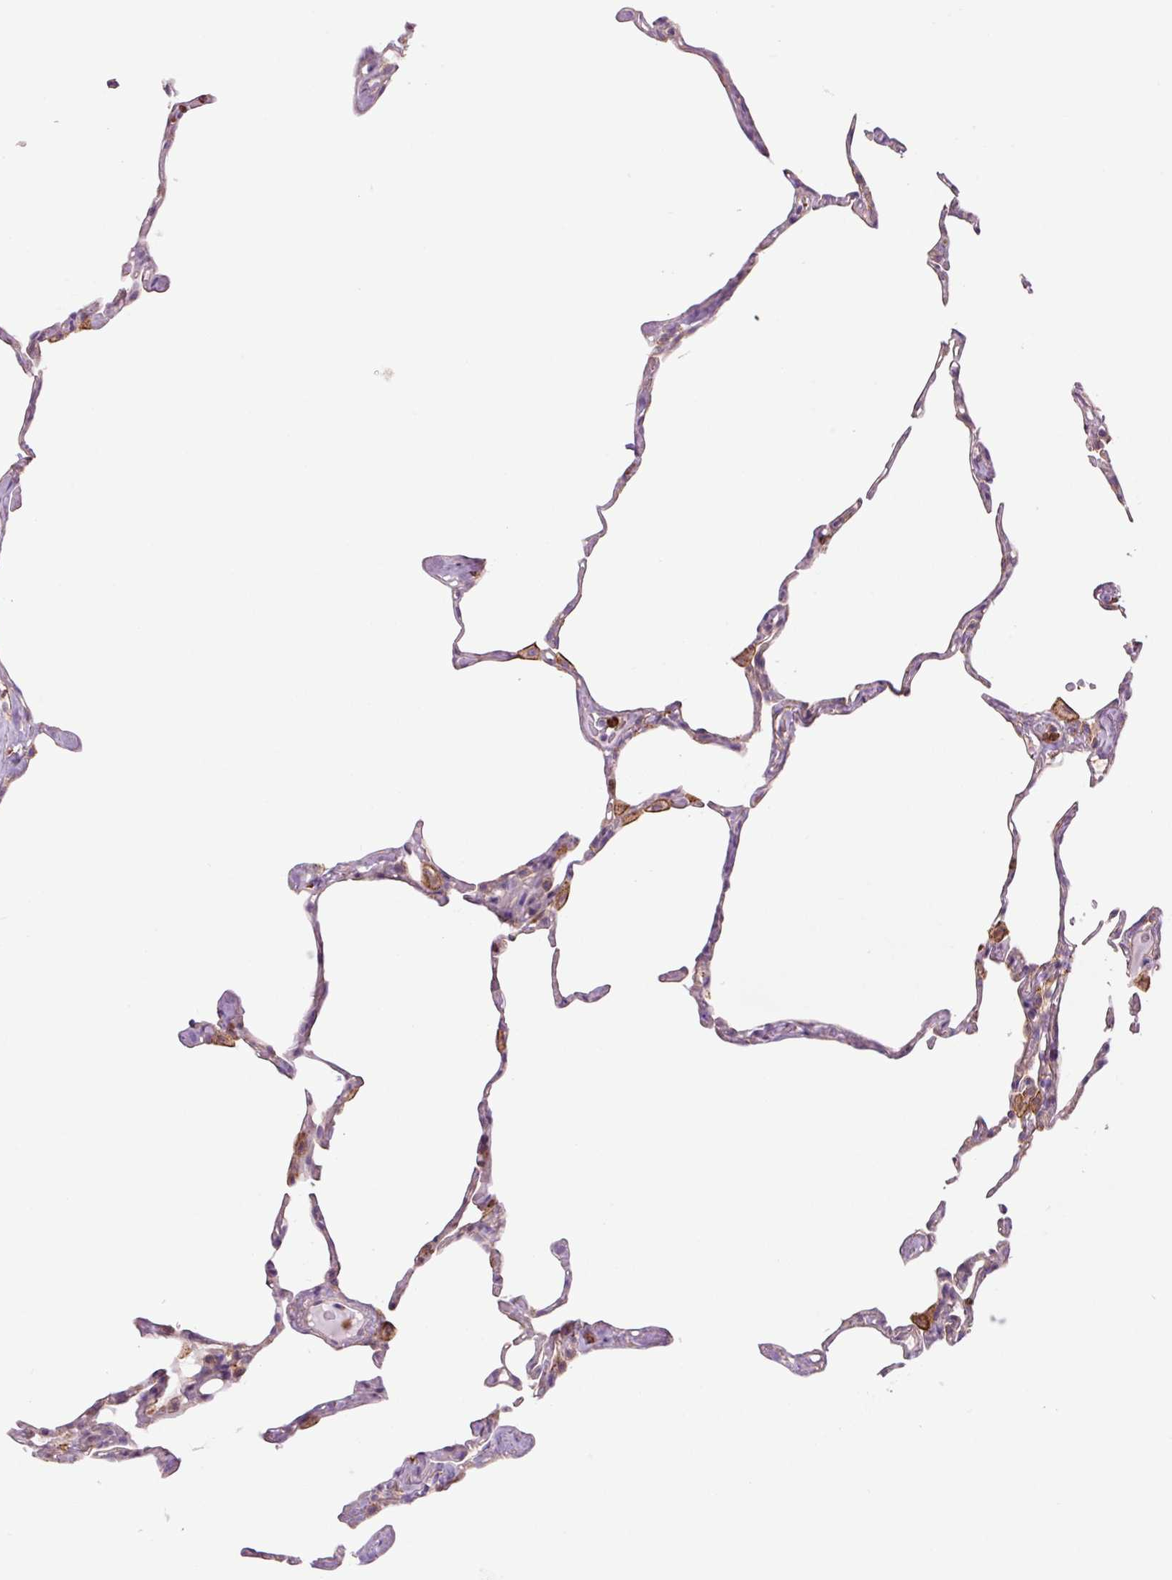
{"staining": {"intensity": "strong", "quantity": "<25%", "location": "cytoplasmic/membranous"}, "tissue": "lung", "cell_type": "Alveolar cells", "image_type": "normal", "snomed": [{"axis": "morphology", "description": "Normal tissue, NOS"}, {"axis": "topography", "description": "Lung"}], "caption": "IHC of benign human lung shows medium levels of strong cytoplasmic/membranous positivity in approximately <25% of alveolar cells.", "gene": "SH2D6", "patient": {"sex": "male", "age": 65}}